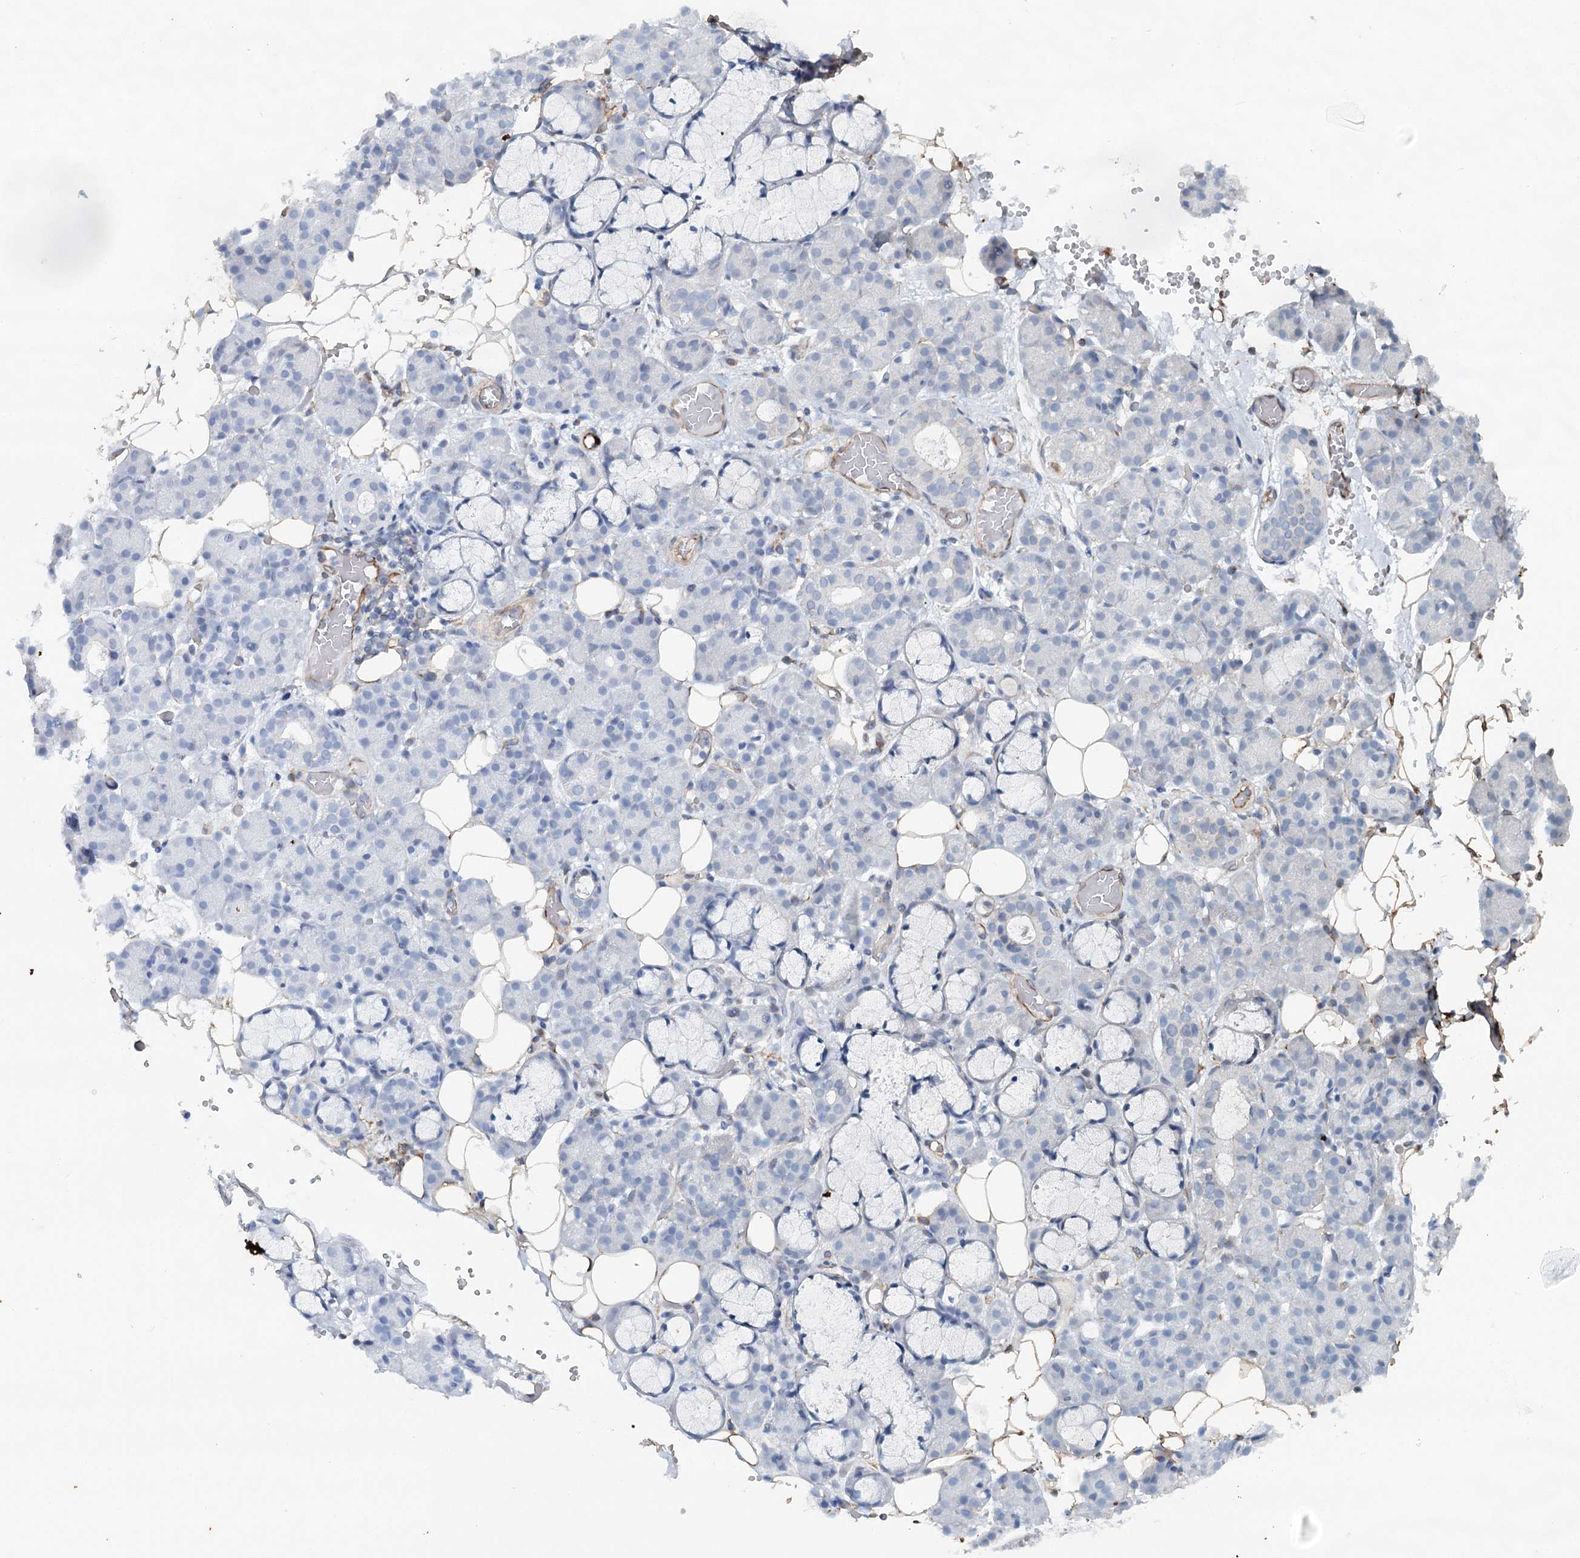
{"staining": {"intensity": "negative", "quantity": "none", "location": "none"}, "tissue": "salivary gland", "cell_type": "Glandular cells", "image_type": "normal", "snomed": [{"axis": "morphology", "description": "Normal tissue, NOS"}, {"axis": "topography", "description": "Salivary gland"}], "caption": "An immunohistochemistry histopathology image of unremarkable salivary gland is shown. There is no staining in glandular cells of salivary gland. Nuclei are stained in blue.", "gene": "SYNPO", "patient": {"sex": "male", "age": 63}}